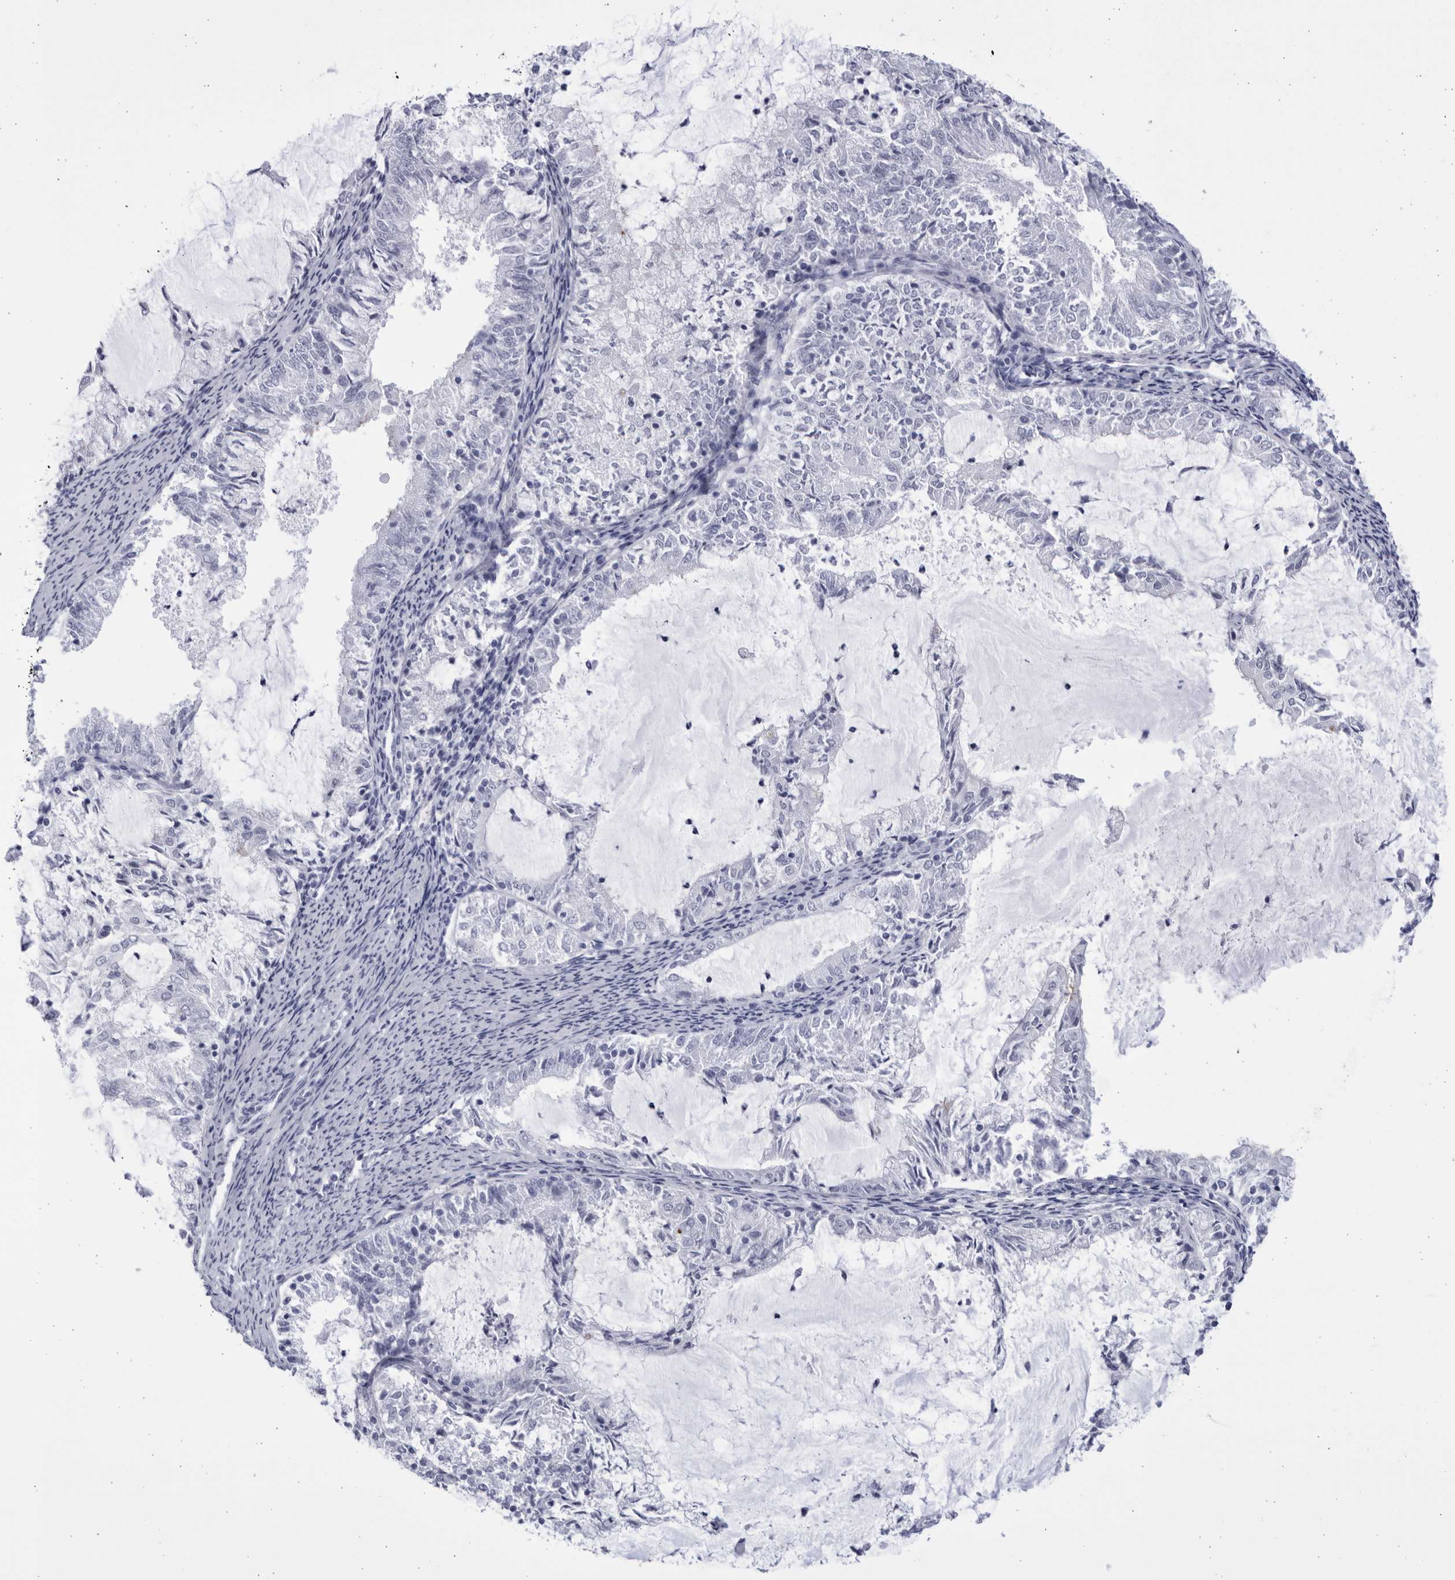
{"staining": {"intensity": "negative", "quantity": "none", "location": "none"}, "tissue": "endometrial cancer", "cell_type": "Tumor cells", "image_type": "cancer", "snomed": [{"axis": "morphology", "description": "Adenocarcinoma, NOS"}, {"axis": "topography", "description": "Endometrium"}], "caption": "Immunohistochemistry (IHC) image of neoplastic tissue: endometrial cancer (adenocarcinoma) stained with DAB demonstrates no significant protein staining in tumor cells.", "gene": "CCDC181", "patient": {"sex": "female", "age": 57}}